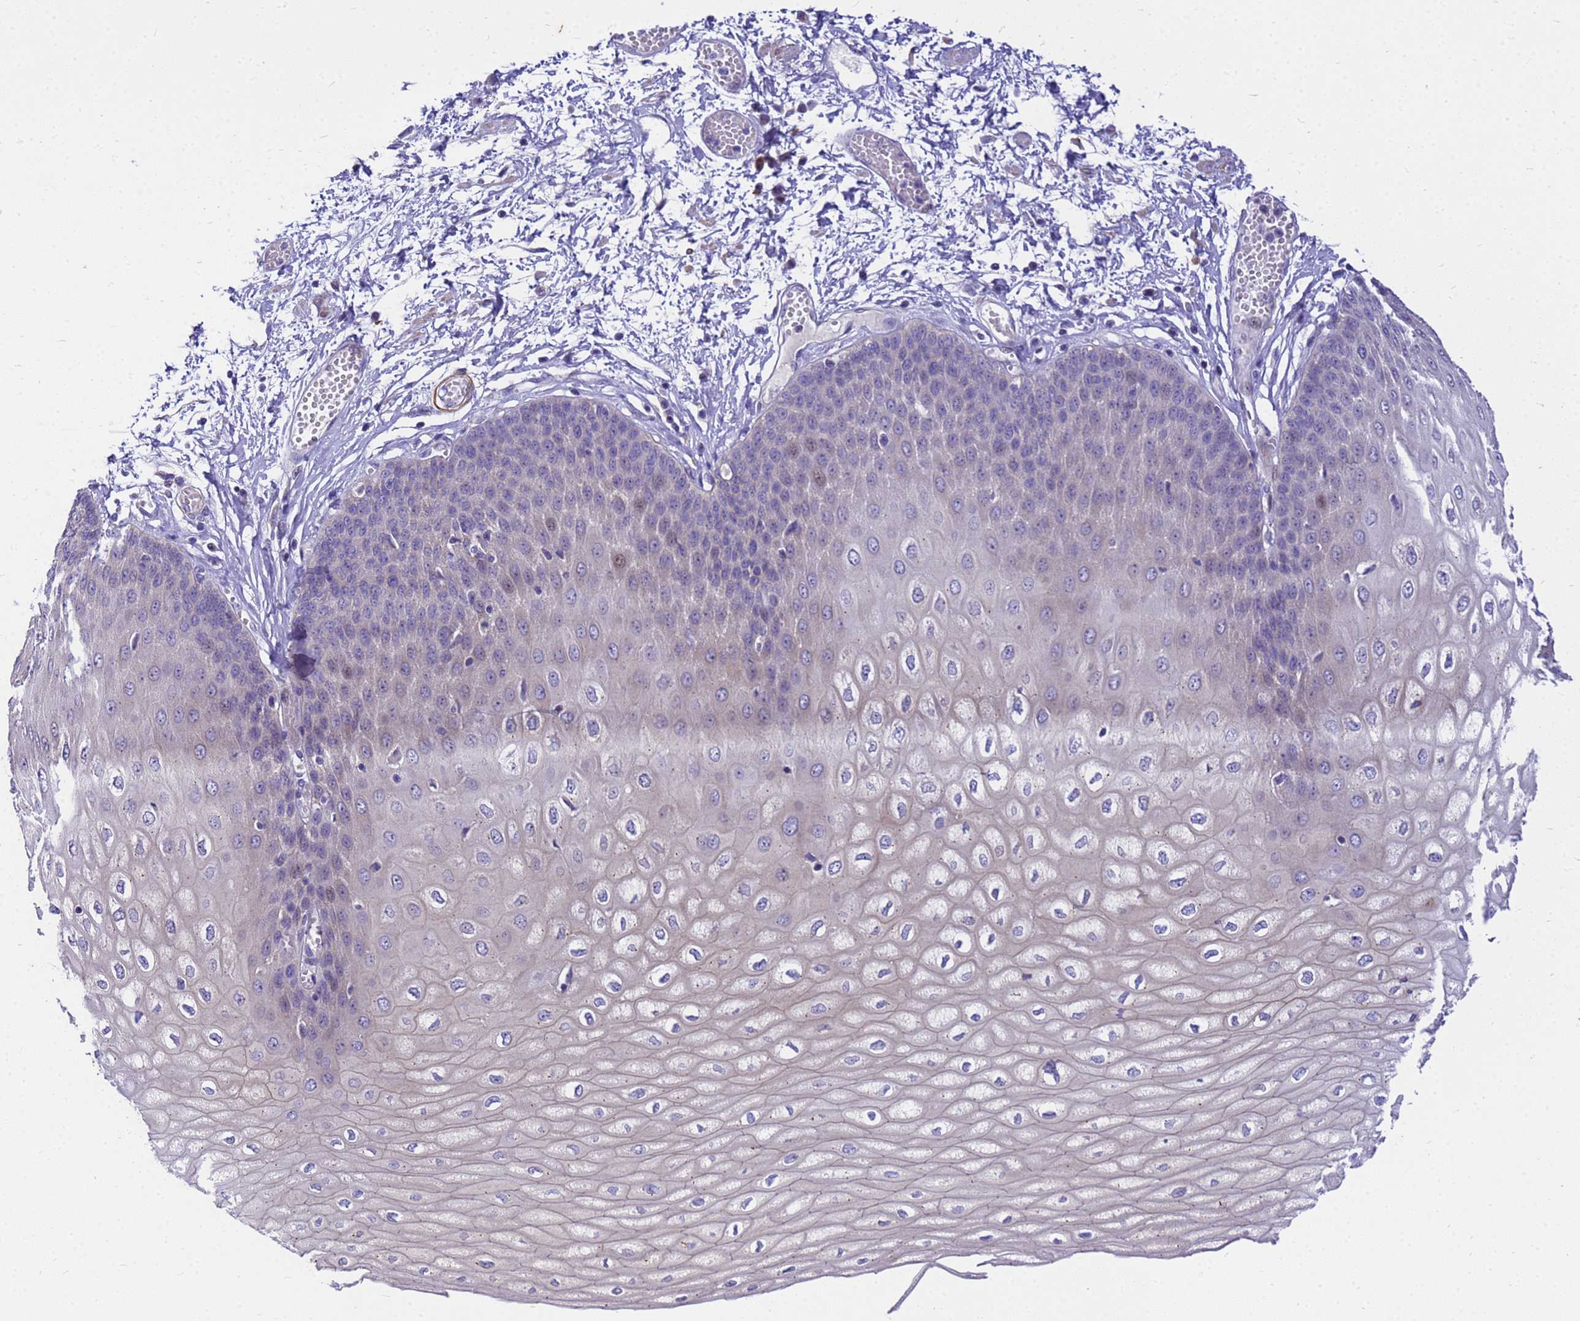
{"staining": {"intensity": "moderate", "quantity": "<25%", "location": "cytoplasmic/membranous"}, "tissue": "esophagus", "cell_type": "Squamous epithelial cells", "image_type": "normal", "snomed": [{"axis": "morphology", "description": "Normal tissue, NOS"}, {"axis": "topography", "description": "Esophagus"}], "caption": "Esophagus was stained to show a protein in brown. There is low levels of moderate cytoplasmic/membranous positivity in about <25% of squamous epithelial cells. (DAB IHC, brown staining for protein, blue staining for nuclei).", "gene": "POP7", "patient": {"sex": "male", "age": 60}}